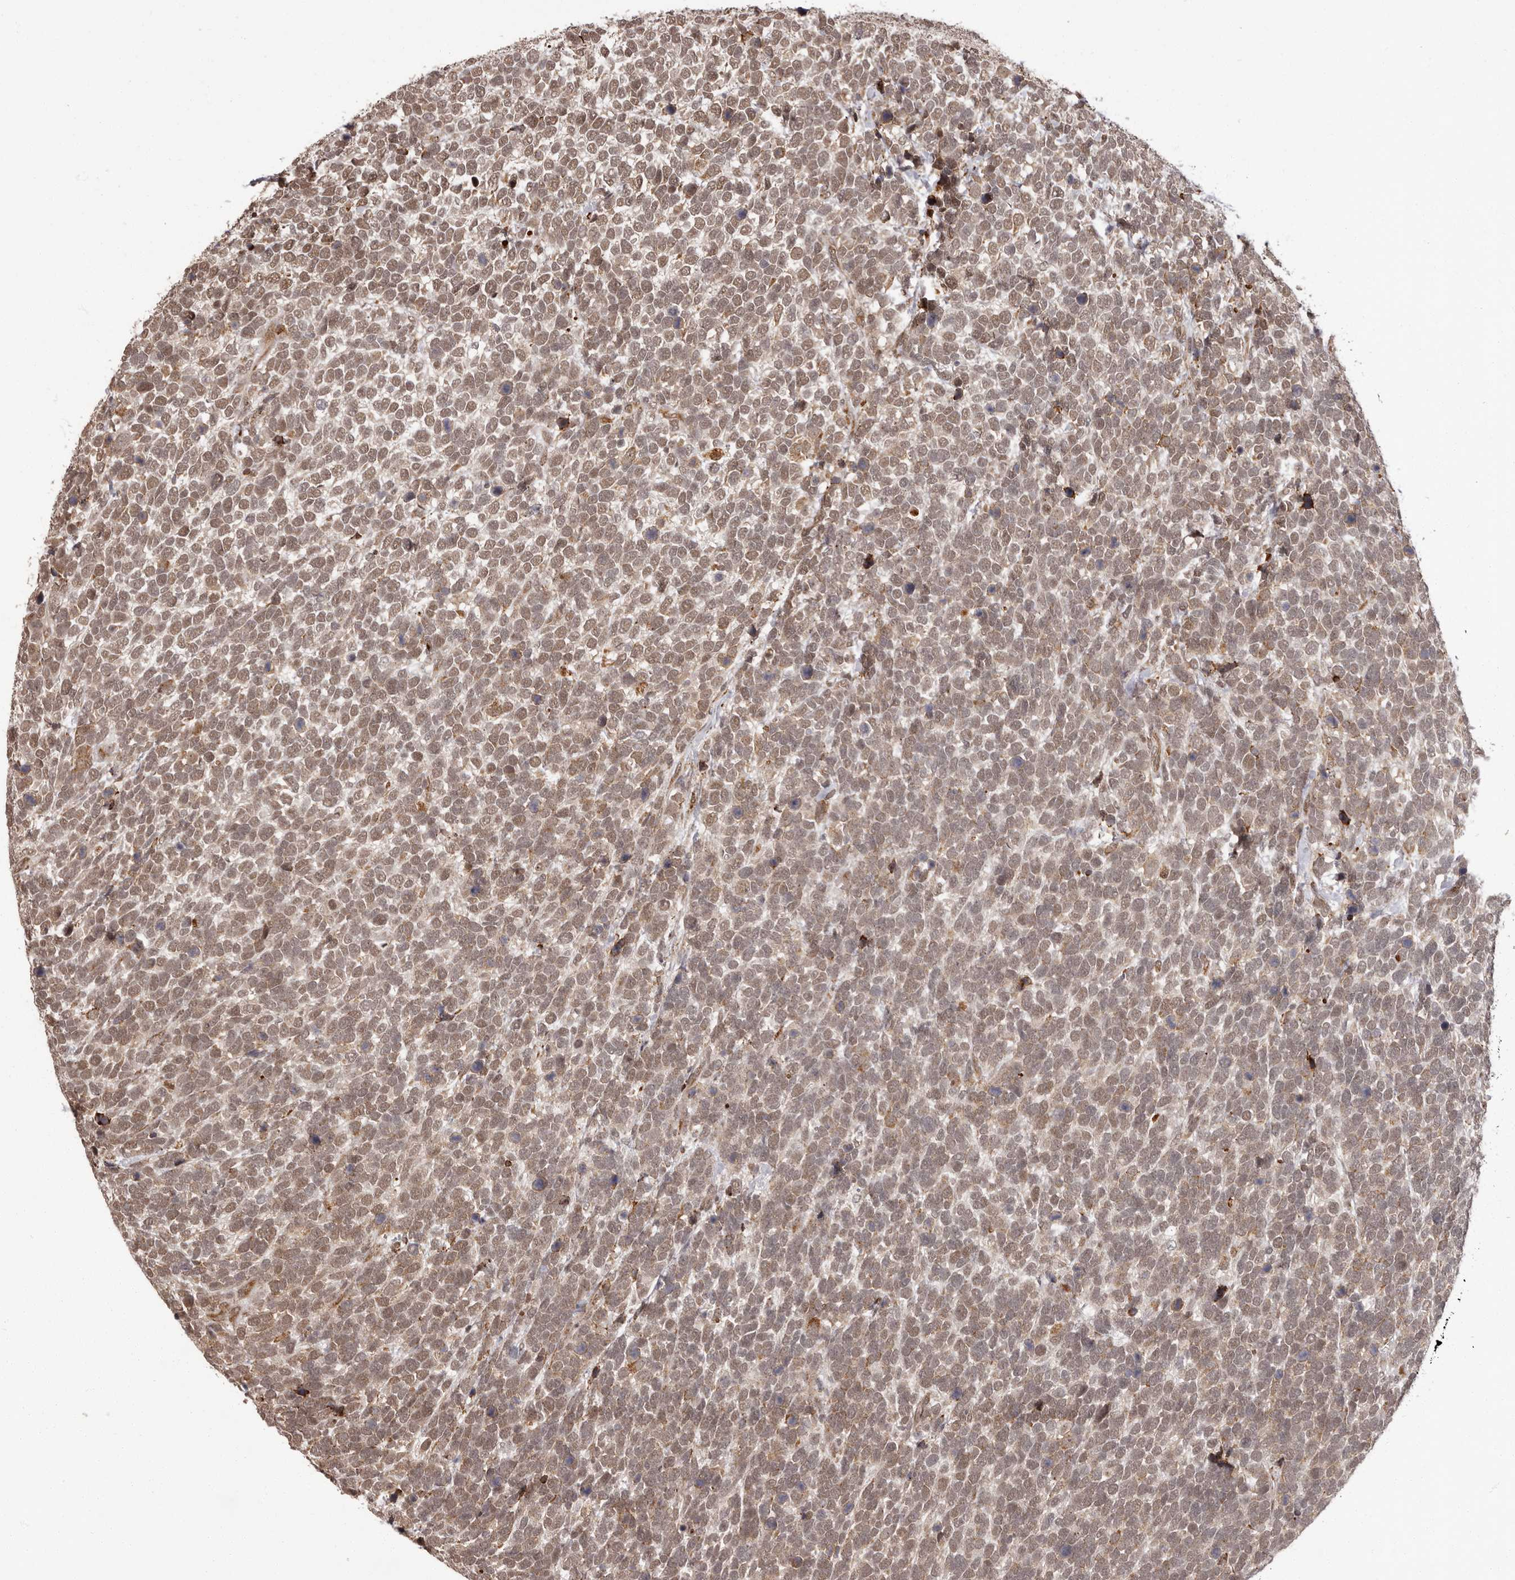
{"staining": {"intensity": "moderate", "quantity": ">75%", "location": "nuclear"}, "tissue": "urothelial cancer", "cell_type": "Tumor cells", "image_type": "cancer", "snomed": [{"axis": "morphology", "description": "Urothelial carcinoma, High grade"}, {"axis": "topography", "description": "Urinary bladder"}], "caption": "Protein expression by immunohistochemistry (IHC) displays moderate nuclear positivity in about >75% of tumor cells in urothelial cancer.", "gene": "IL32", "patient": {"sex": "female", "age": 80}}